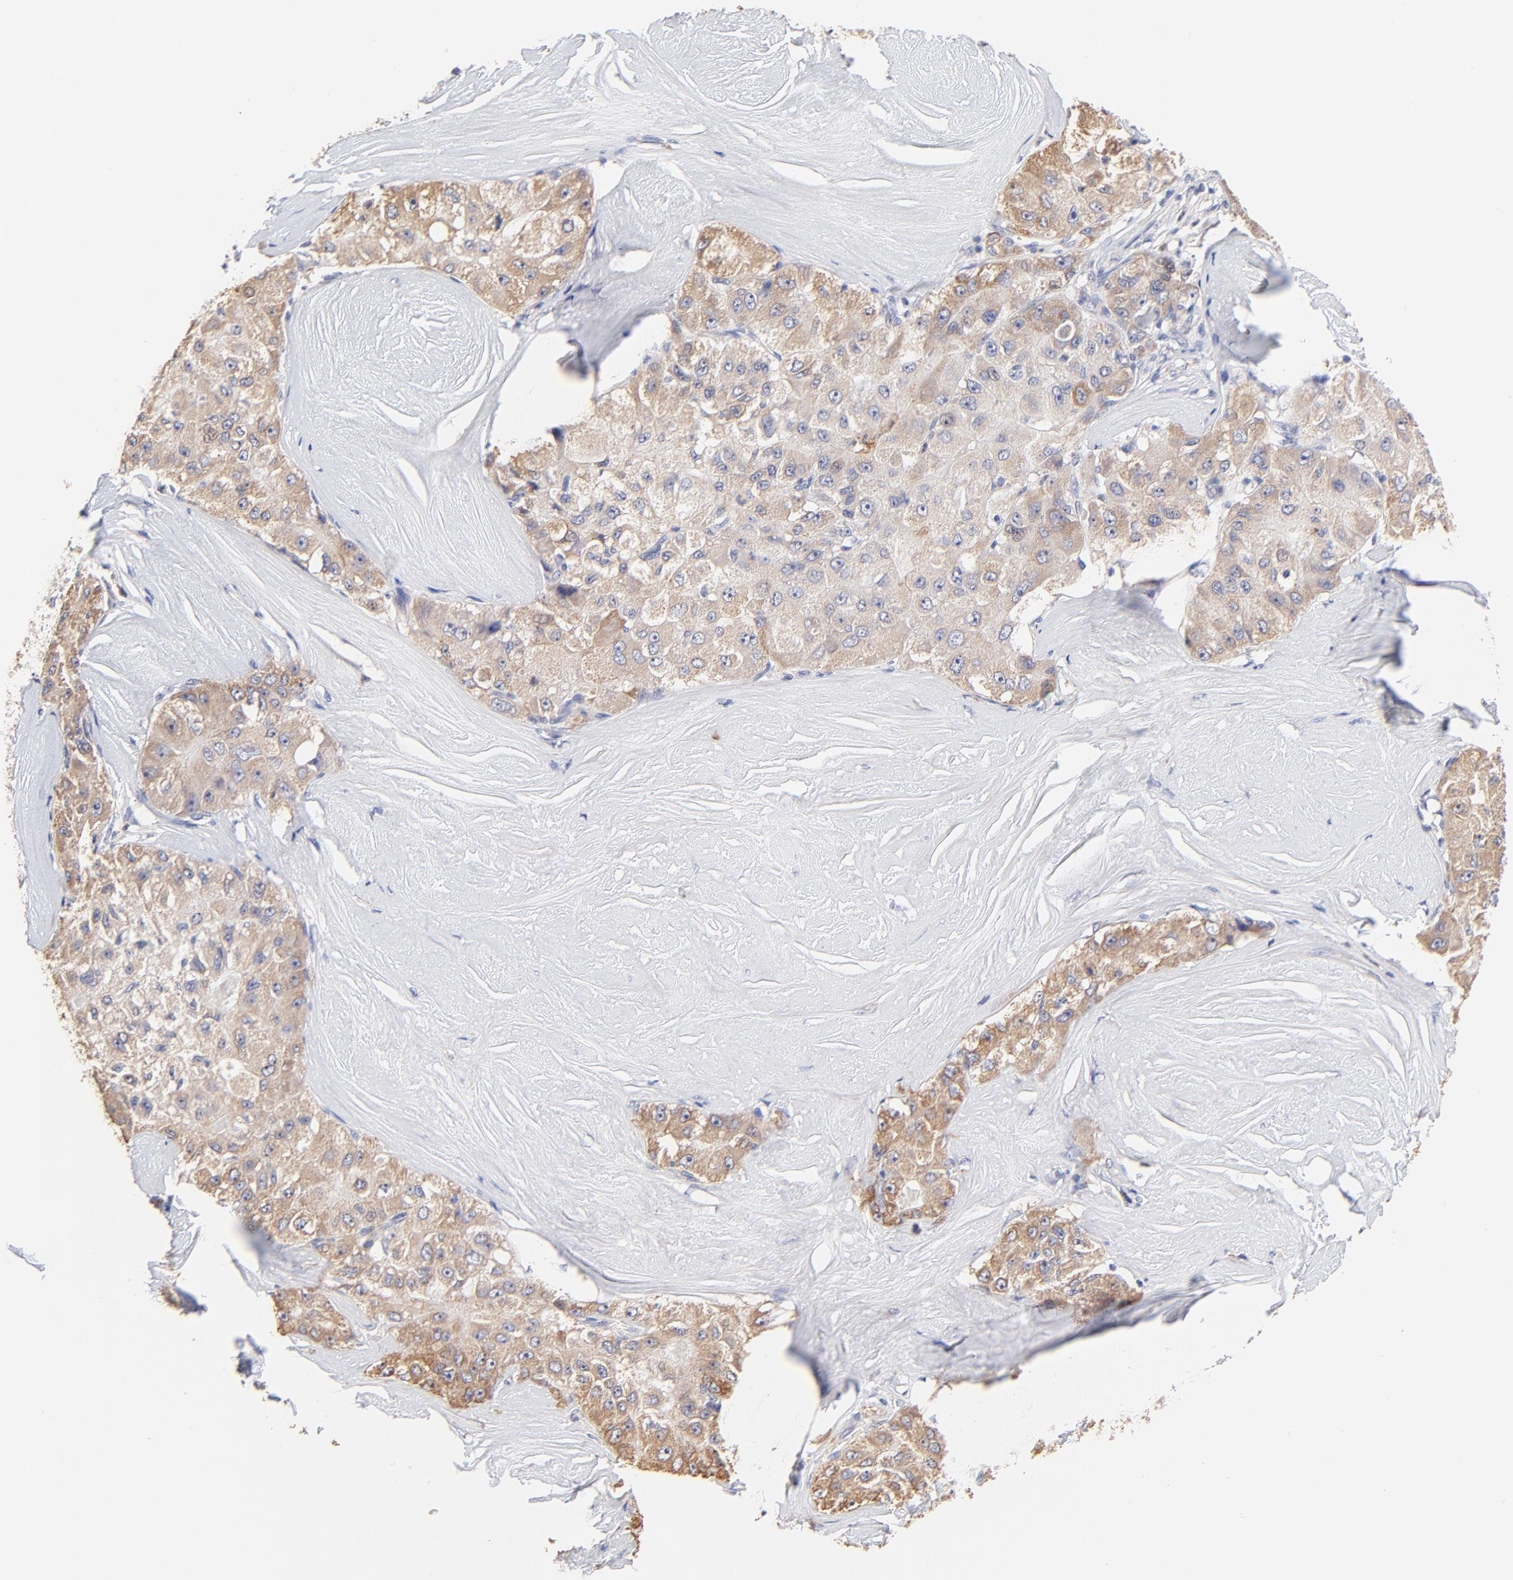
{"staining": {"intensity": "moderate", "quantity": ">75%", "location": "cytoplasmic/membranous"}, "tissue": "liver cancer", "cell_type": "Tumor cells", "image_type": "cancer", "snomed": [{"axis": "morphology", "description": "Carcinoma, Hepatocellular, NOS"}, {"axis": "topography", "description": "Liver"}], "caption": "Protein staining of liver cancer (hepatocellular carcinoma) tissue exhibits moderate cytoplasmic/membranous positivity in approximately >75% of tumor cells.", "gene": "PTK7", "patient": {"sex": "male", "age": 80}}